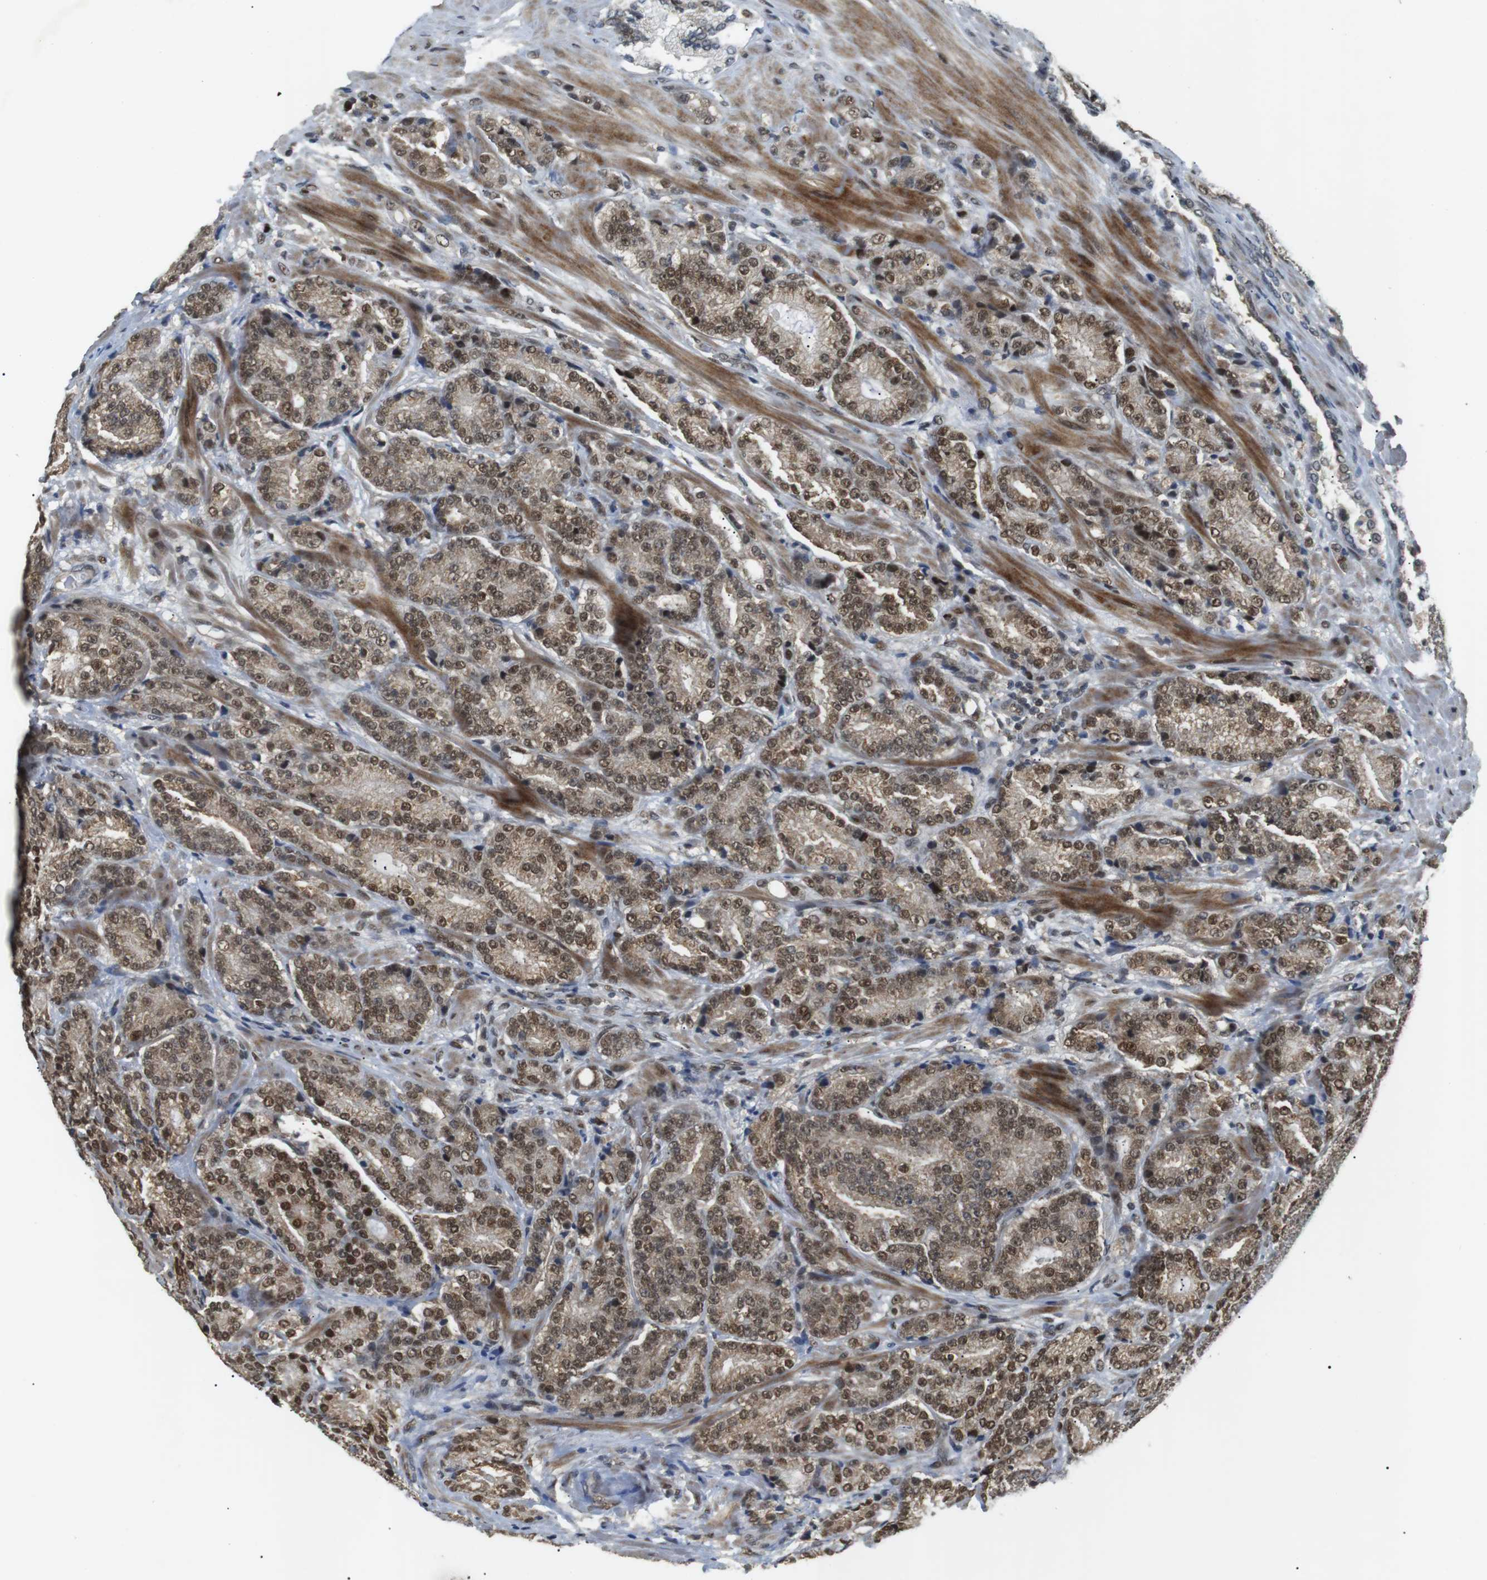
{"staining": {"intensity": "moderate", "quantity": ">75%", "location": "cytoplasmic/membranous,nuclear"}, "tissue": "prostate cancer", "cell_type": "Tumor cells", "image_type": "cancer", "snomed": [{"axis": "morphology", "description": "Adenocarcinoma, High grade"}, {"axis": "topography", "description": "Prostate"}], "caption": "IHC (DAB (3,3'-diaminobenzidine)) staining of human prostate high-grade adenocarcinoma reveals moderate cytoplasmic/membranous and nuclear protein expression in approximately >75% of tumor cells.", "gene": "ORAI3", "patient": {"sex": "male", "age": 61}}